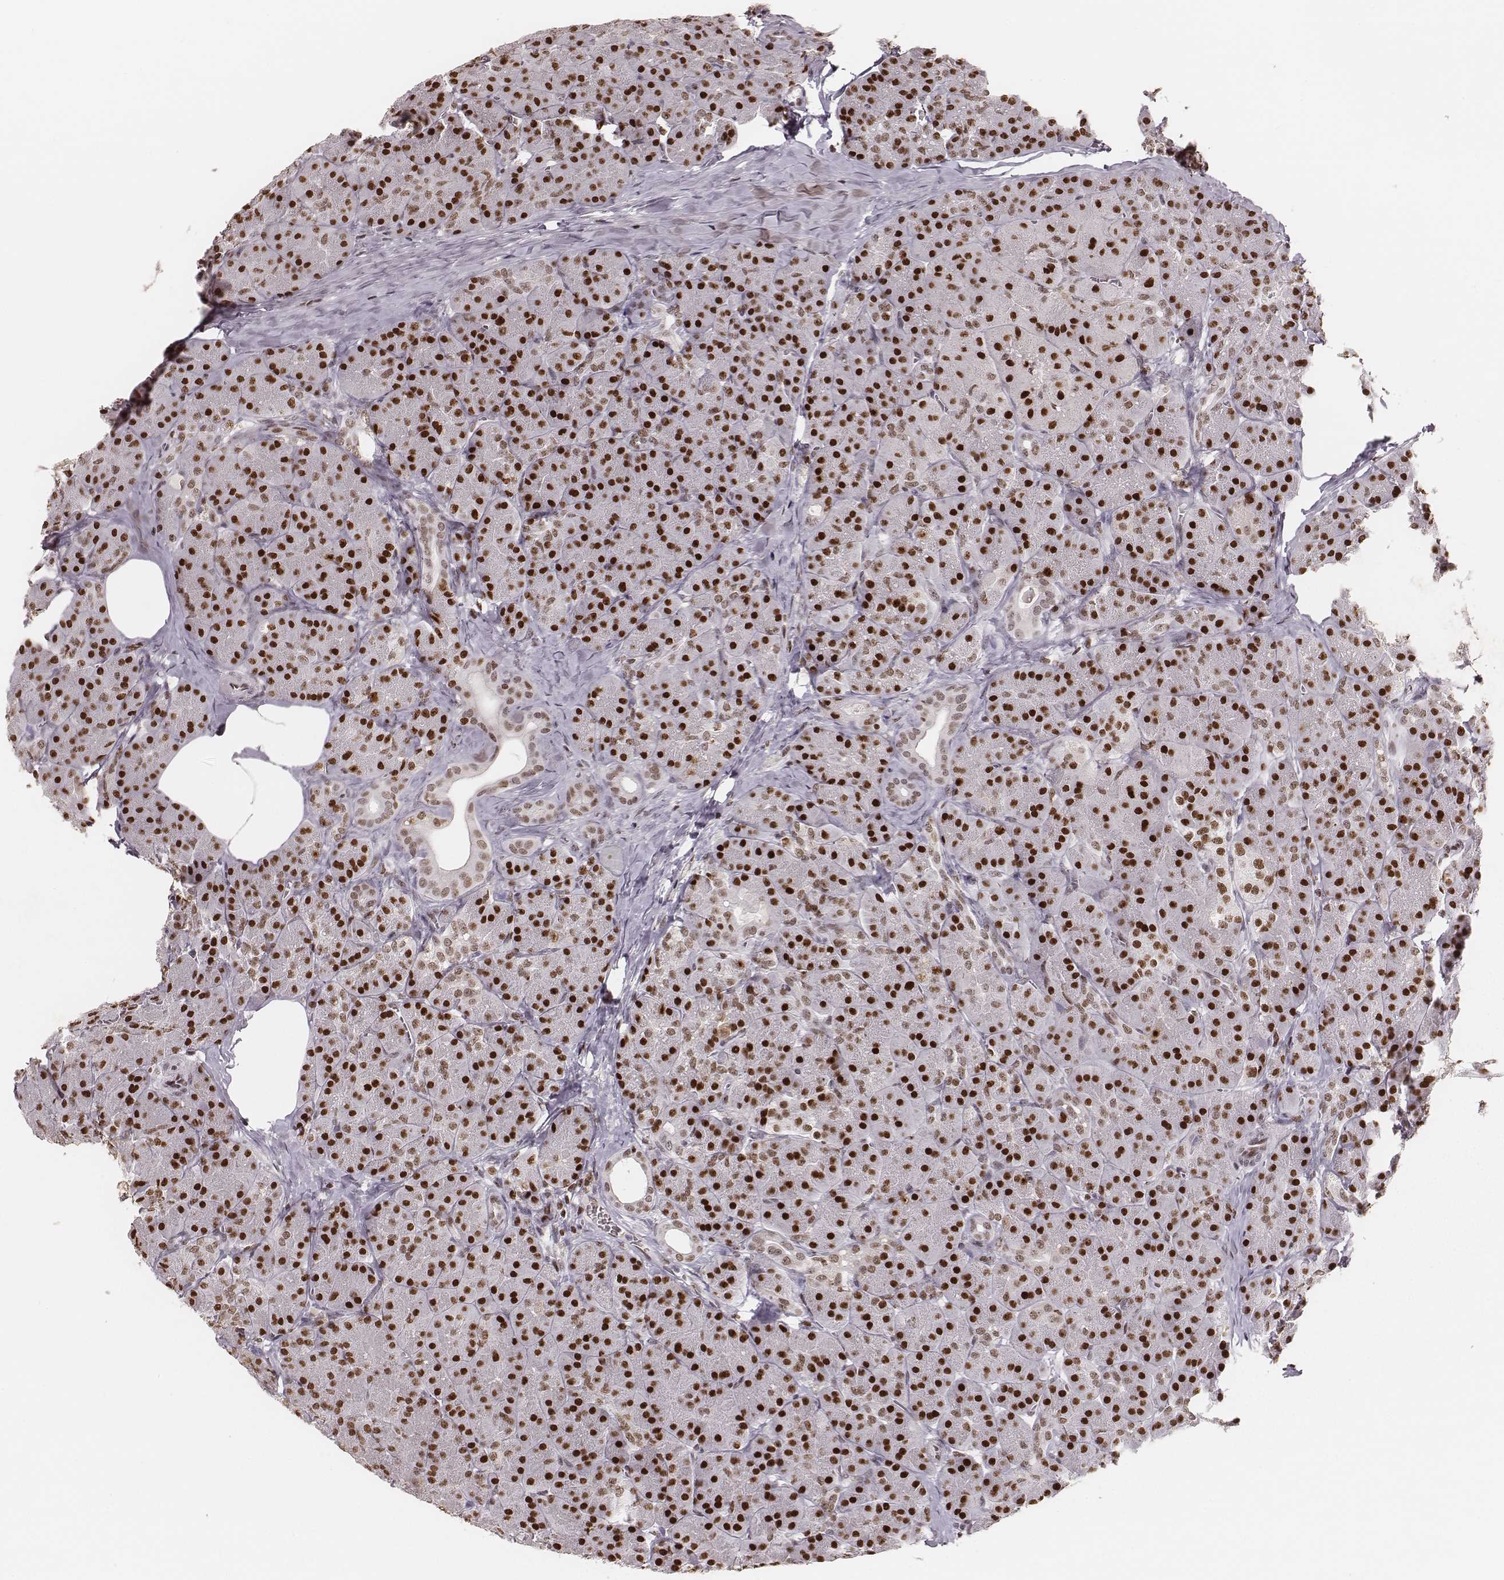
{"staining": {"intensity": "strong", "quantity": ">75%", "location": "nuclear"}, "tissue": "pancreas", "cell_type": "Exocrine glandular cells", "image_type": "normal", "snomed": [{"axis": "morphology", "description": "Normal tissue, NOS"}, {"axis": "topography", "description": "Pancreas"}], "caption": "Strong nuclear positivity for a protein is identified in approximately >75% of exocrine glandular cells of benign pancreas using IHC.", "gene": "PARP1", "patient": {"sex": "male", "age": 57}}